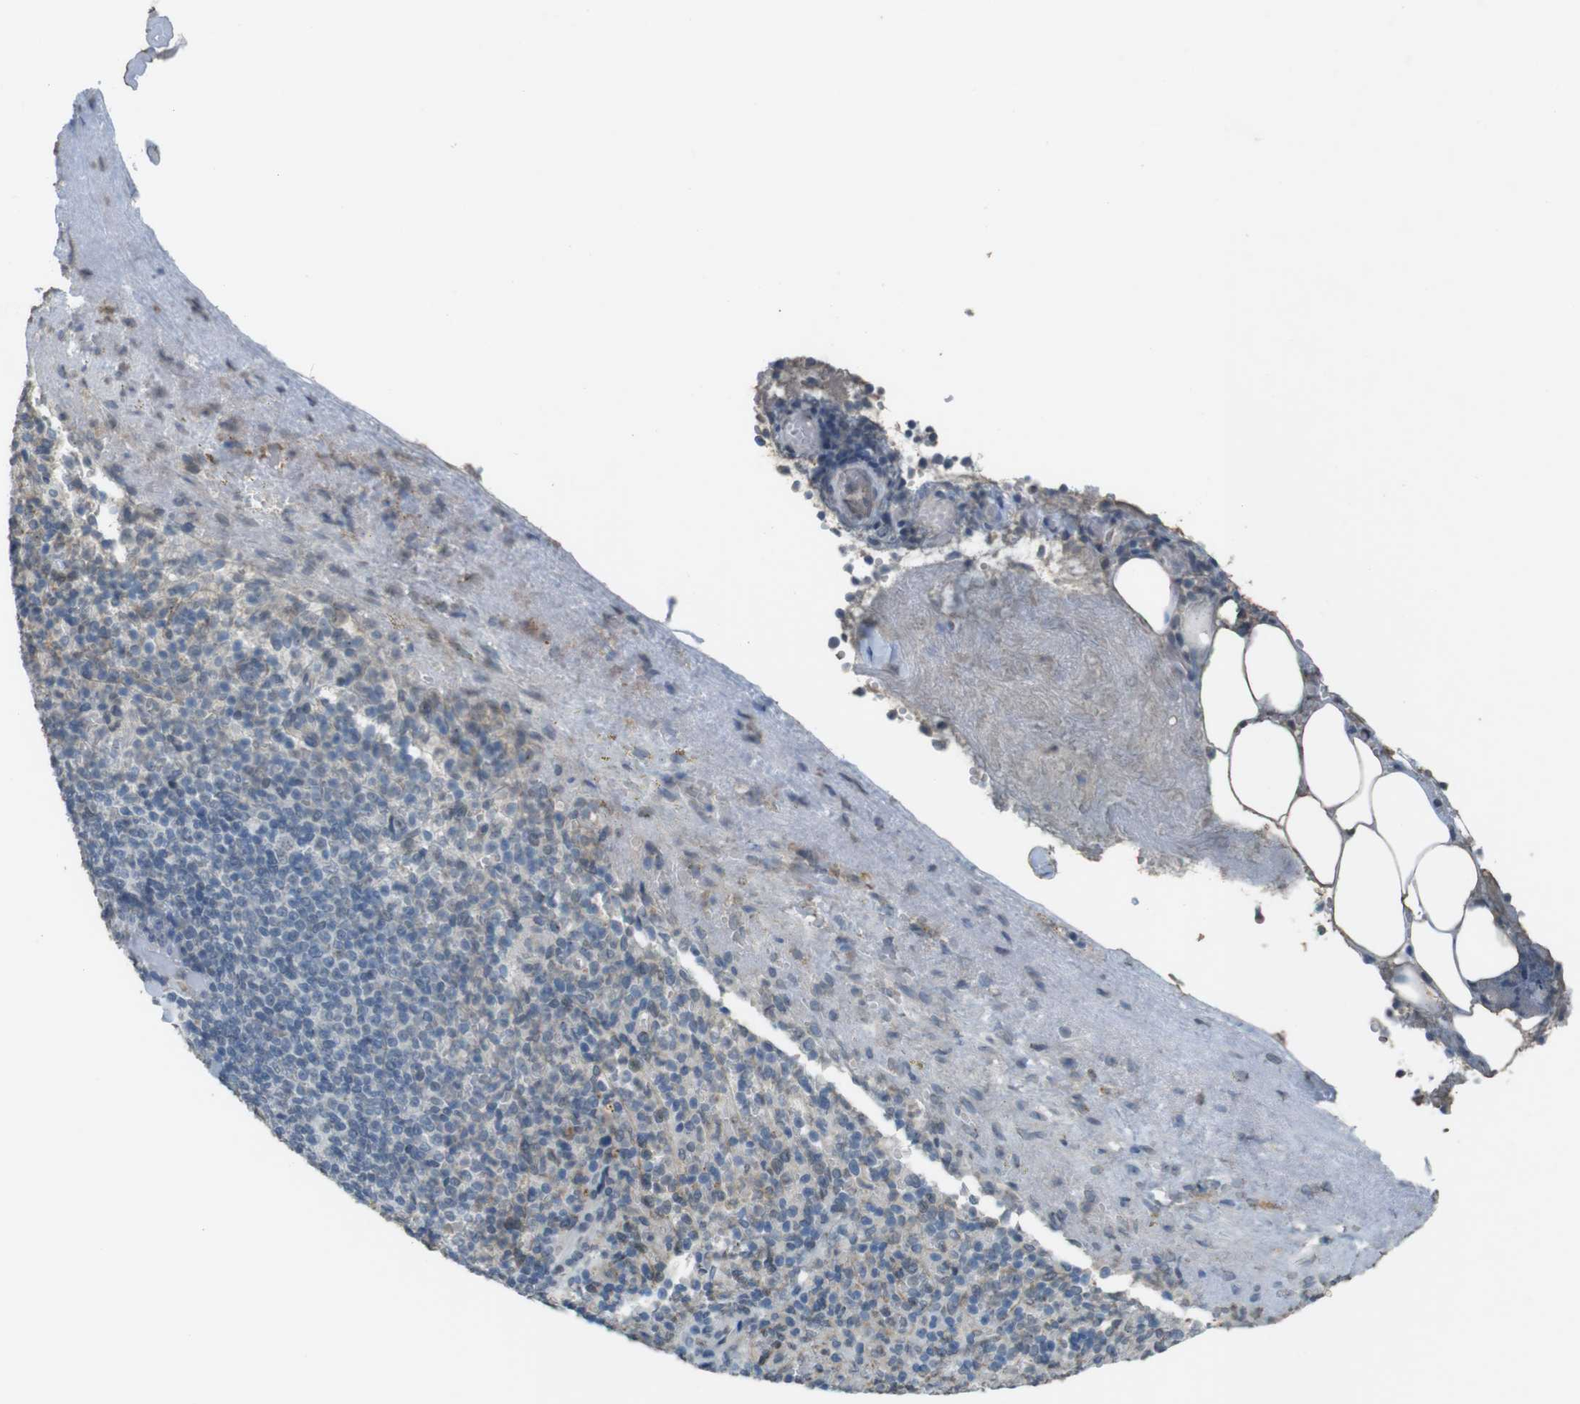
{"staining": {"intensity": "negative", "quantity": "none", "location": "none"}, "tissue": "spleen", "cell_type": "Cells in red pulp", "image_type": "normal", "snomed": [{"axis": "morphology", "description": "Normal tissue, NOS"}, {"axis": "topography", "description": "Spleen"}], "caption": "Immunohistochemistry (IHC) histopathology image of normal spleen stained for a protein (brown), which exhibits no positivity in cells in red pulp.", "gene": "FZD10", "patient": {"sex": "female", "age": 74}}